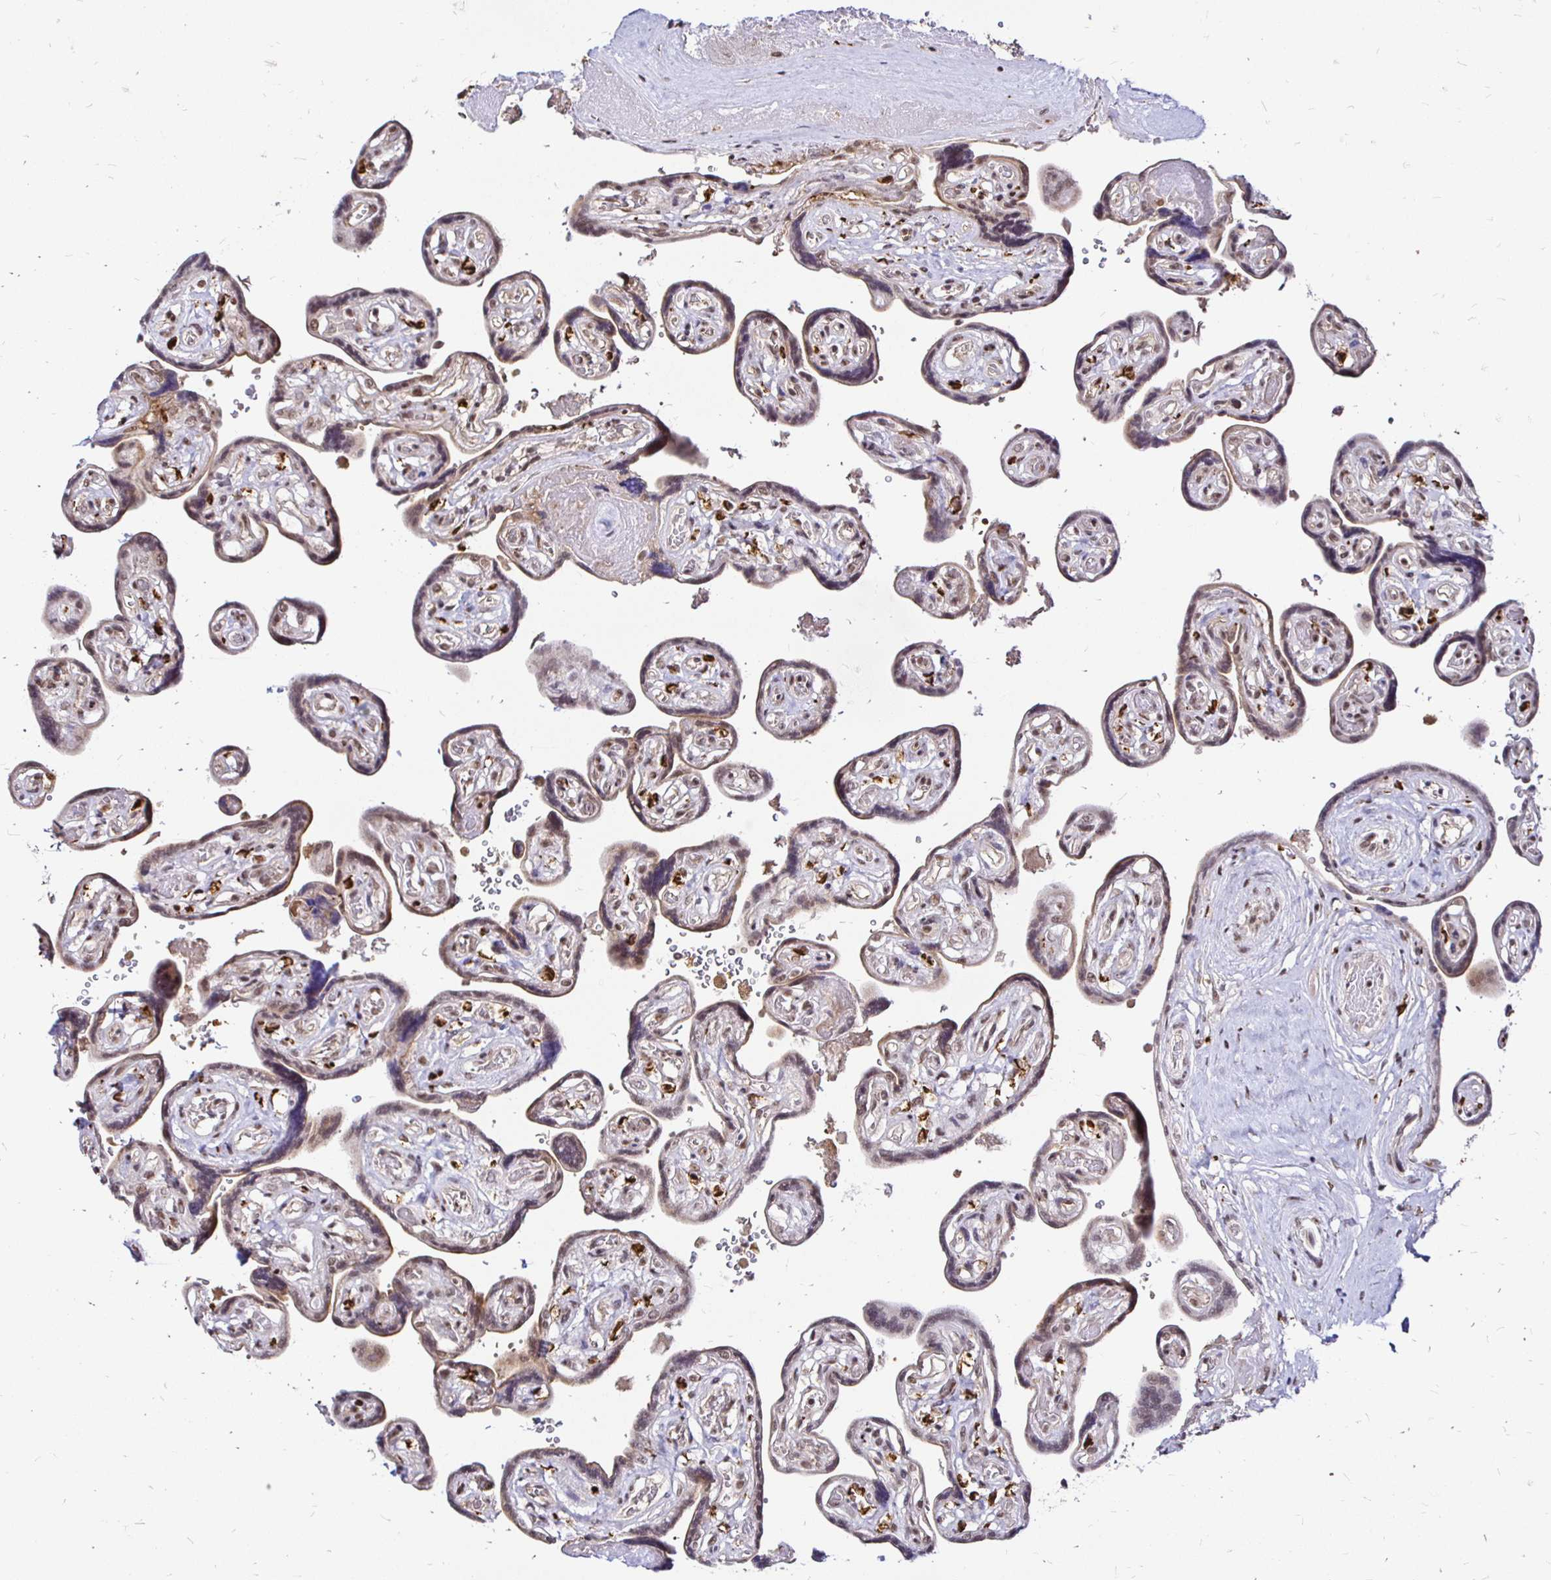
{"staining": {"intensity": "moderate", "quantity": "25%-75%", "location": "cytoplasmic/membranous,nuclear"}, "tissue": "placenta", "cell_type": "Trophoblastic cells", "image_type": "normal", "snomed": [{"axis": "morphology", "description": "Normal tissue, NOS"}, {"axis": "topography", "description": "Placenta"}], "caption": "There is medium levels of moderate cytoplasmic/membranous,nuclear expression in trophoblastic cells of benign placenta, as demonstrated by immunohistochemical staining (brown color).", "gene": "SIN3A", "patient": {"sex": "female", "age": 32}}